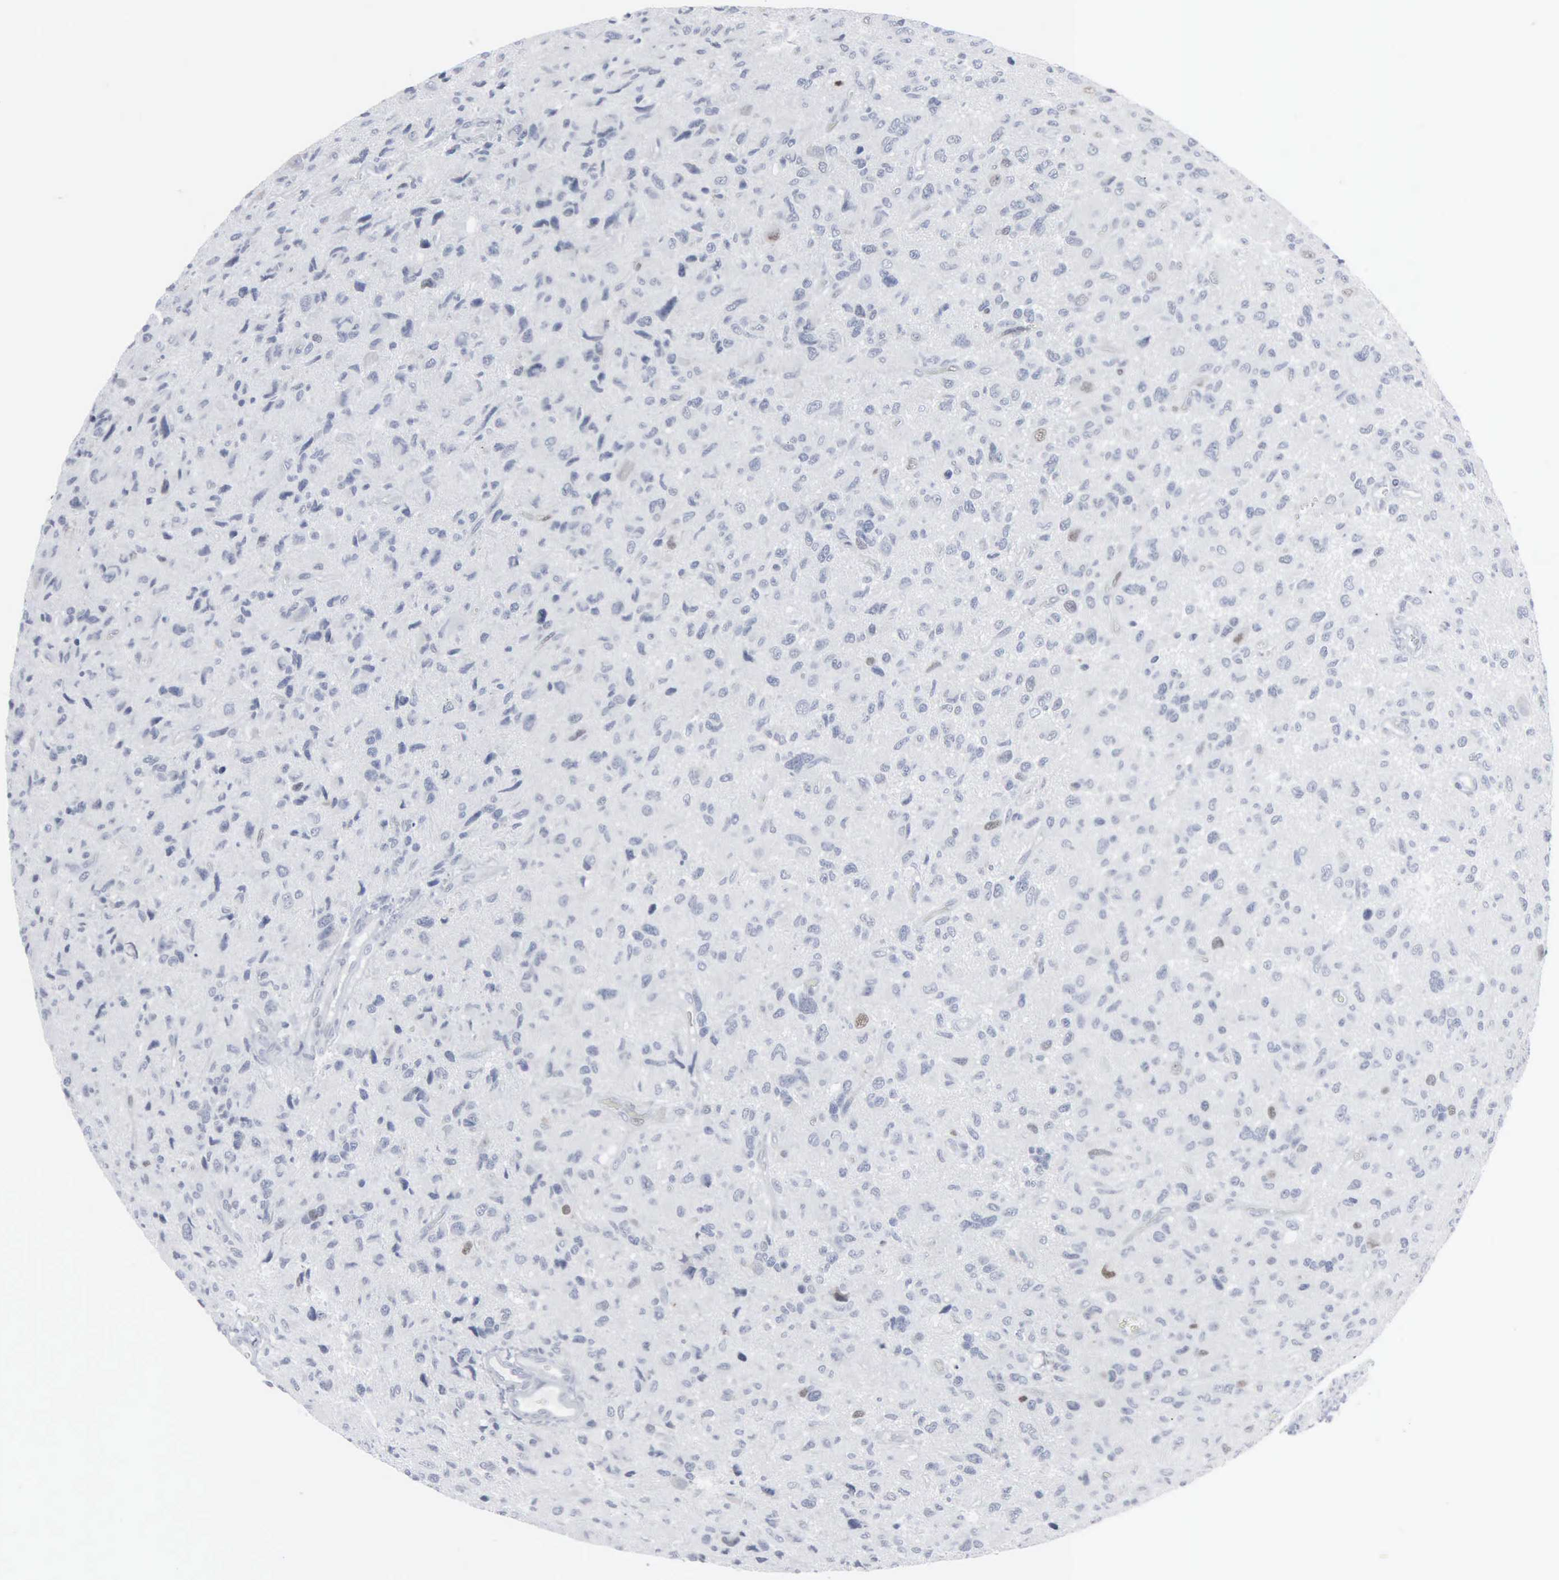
{"staining": {"intensity": "negative", "quantity": "none", "location": "none"}, "tissue": "glioma", "cell_type": "Tumor cells", "image_type": "cancer", "snomed": [{"axis": "morphology", "description": "Glioma, malignant, High grade"}, {"axis": "topography", "description": "Brain"}], "caption": "Immunohistochemical staining of malignant high-grade glioma demonstrates no significant expression in tumor cells.", "gene": "CCND3", "patient": {"sex": "female", "age": 60}}